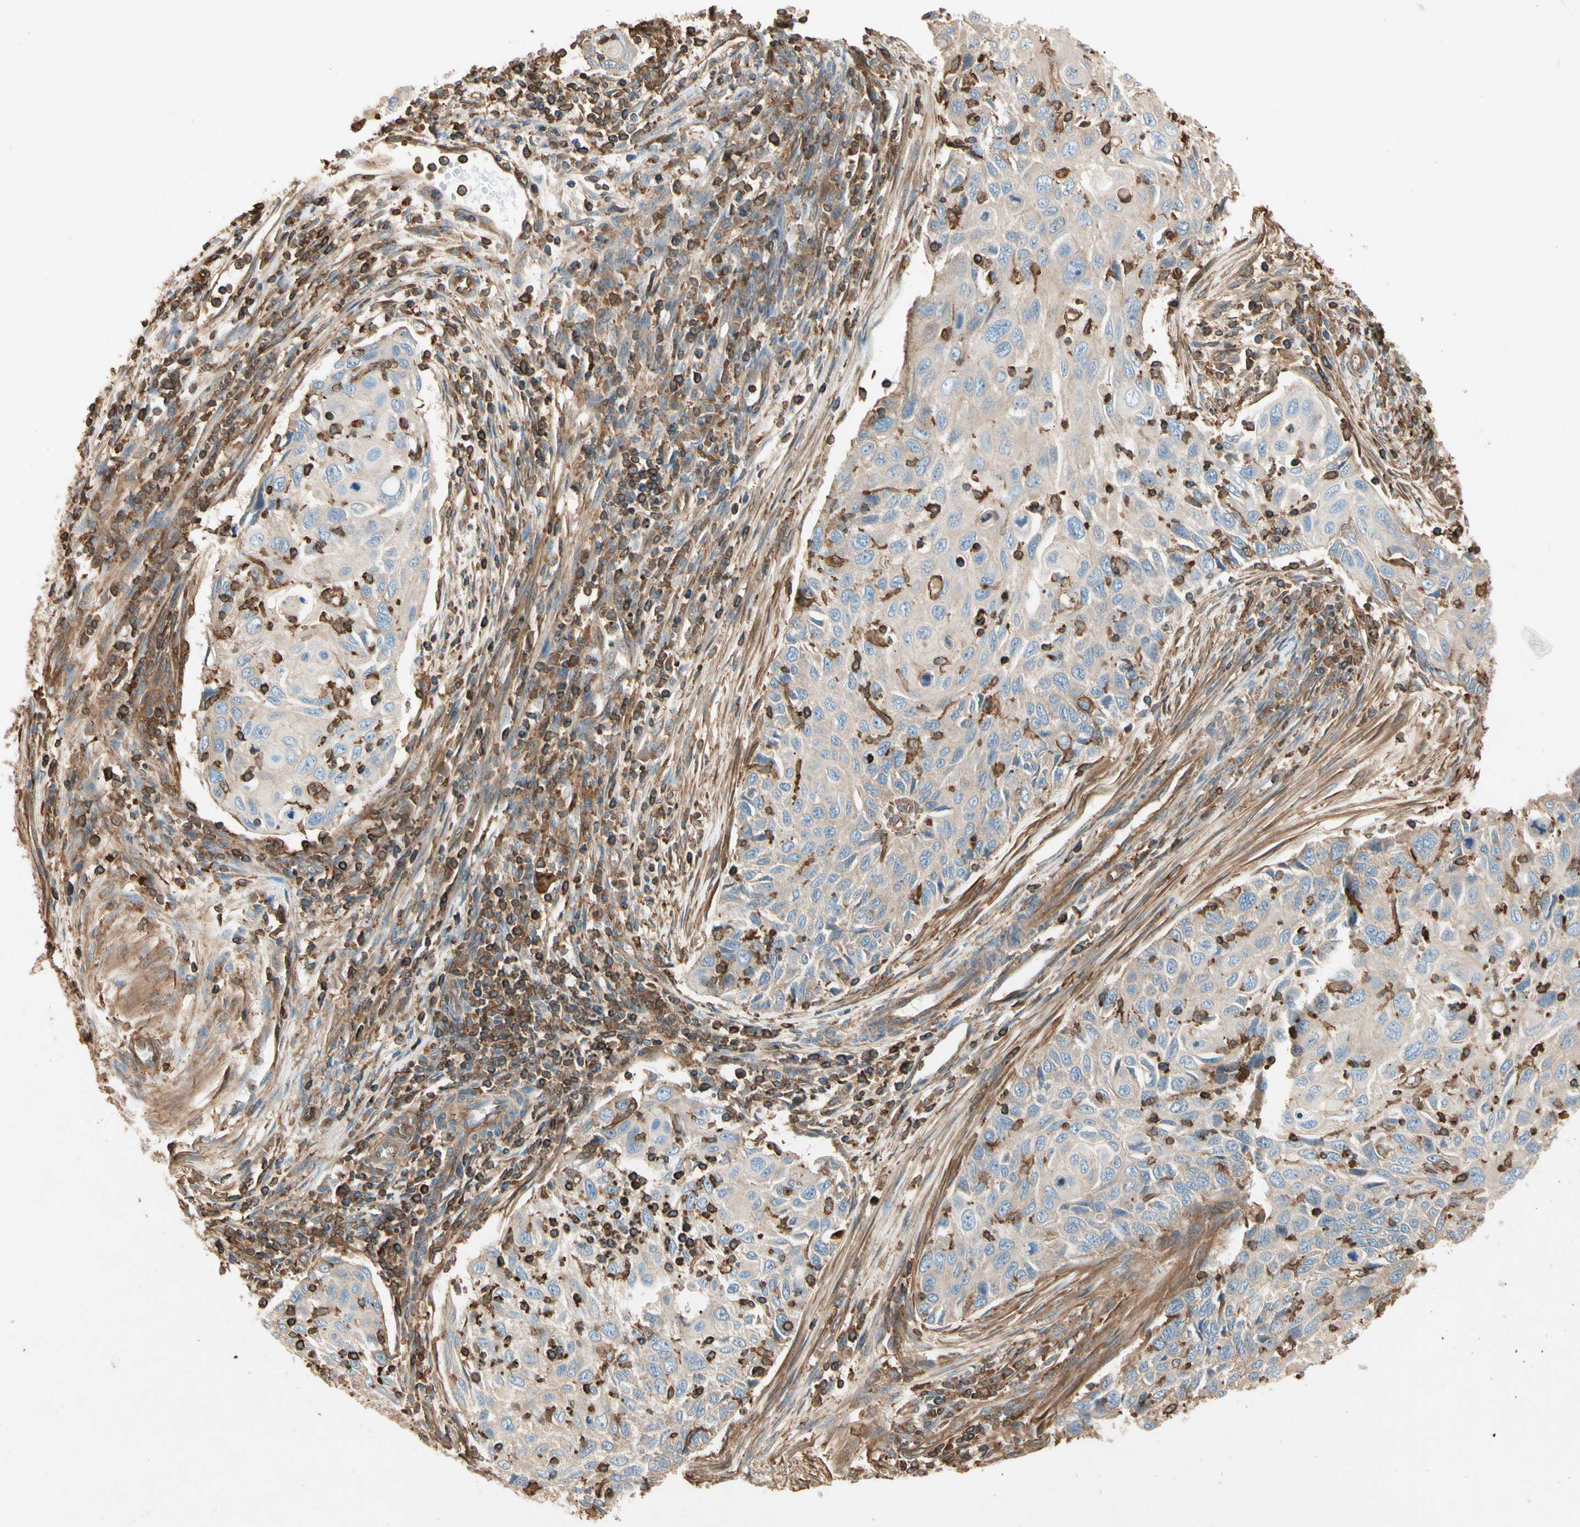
{"staining": {"intensity": "weak", "quantity": ">75%", "location": "cytoplasmic/membranous"}, "tissue": "cervical cancer", "cell_type": "Tumor cells", "image_type": "cancer", "snomed": [{"axis": "morphology", "description": "Squamous cell carcinoma, NOS"}, {"axis": "topography", "description": "Cervix"}], "caption": "Brown immunohistochemical staining in human cervical cancer (squamous cell carcinoma) reveals weak cytoplasmic/membranous positivity in approximately >75% of tumor cells.", "gene": "ARPC2", "patient": {"sex": "female", "age": 70}}